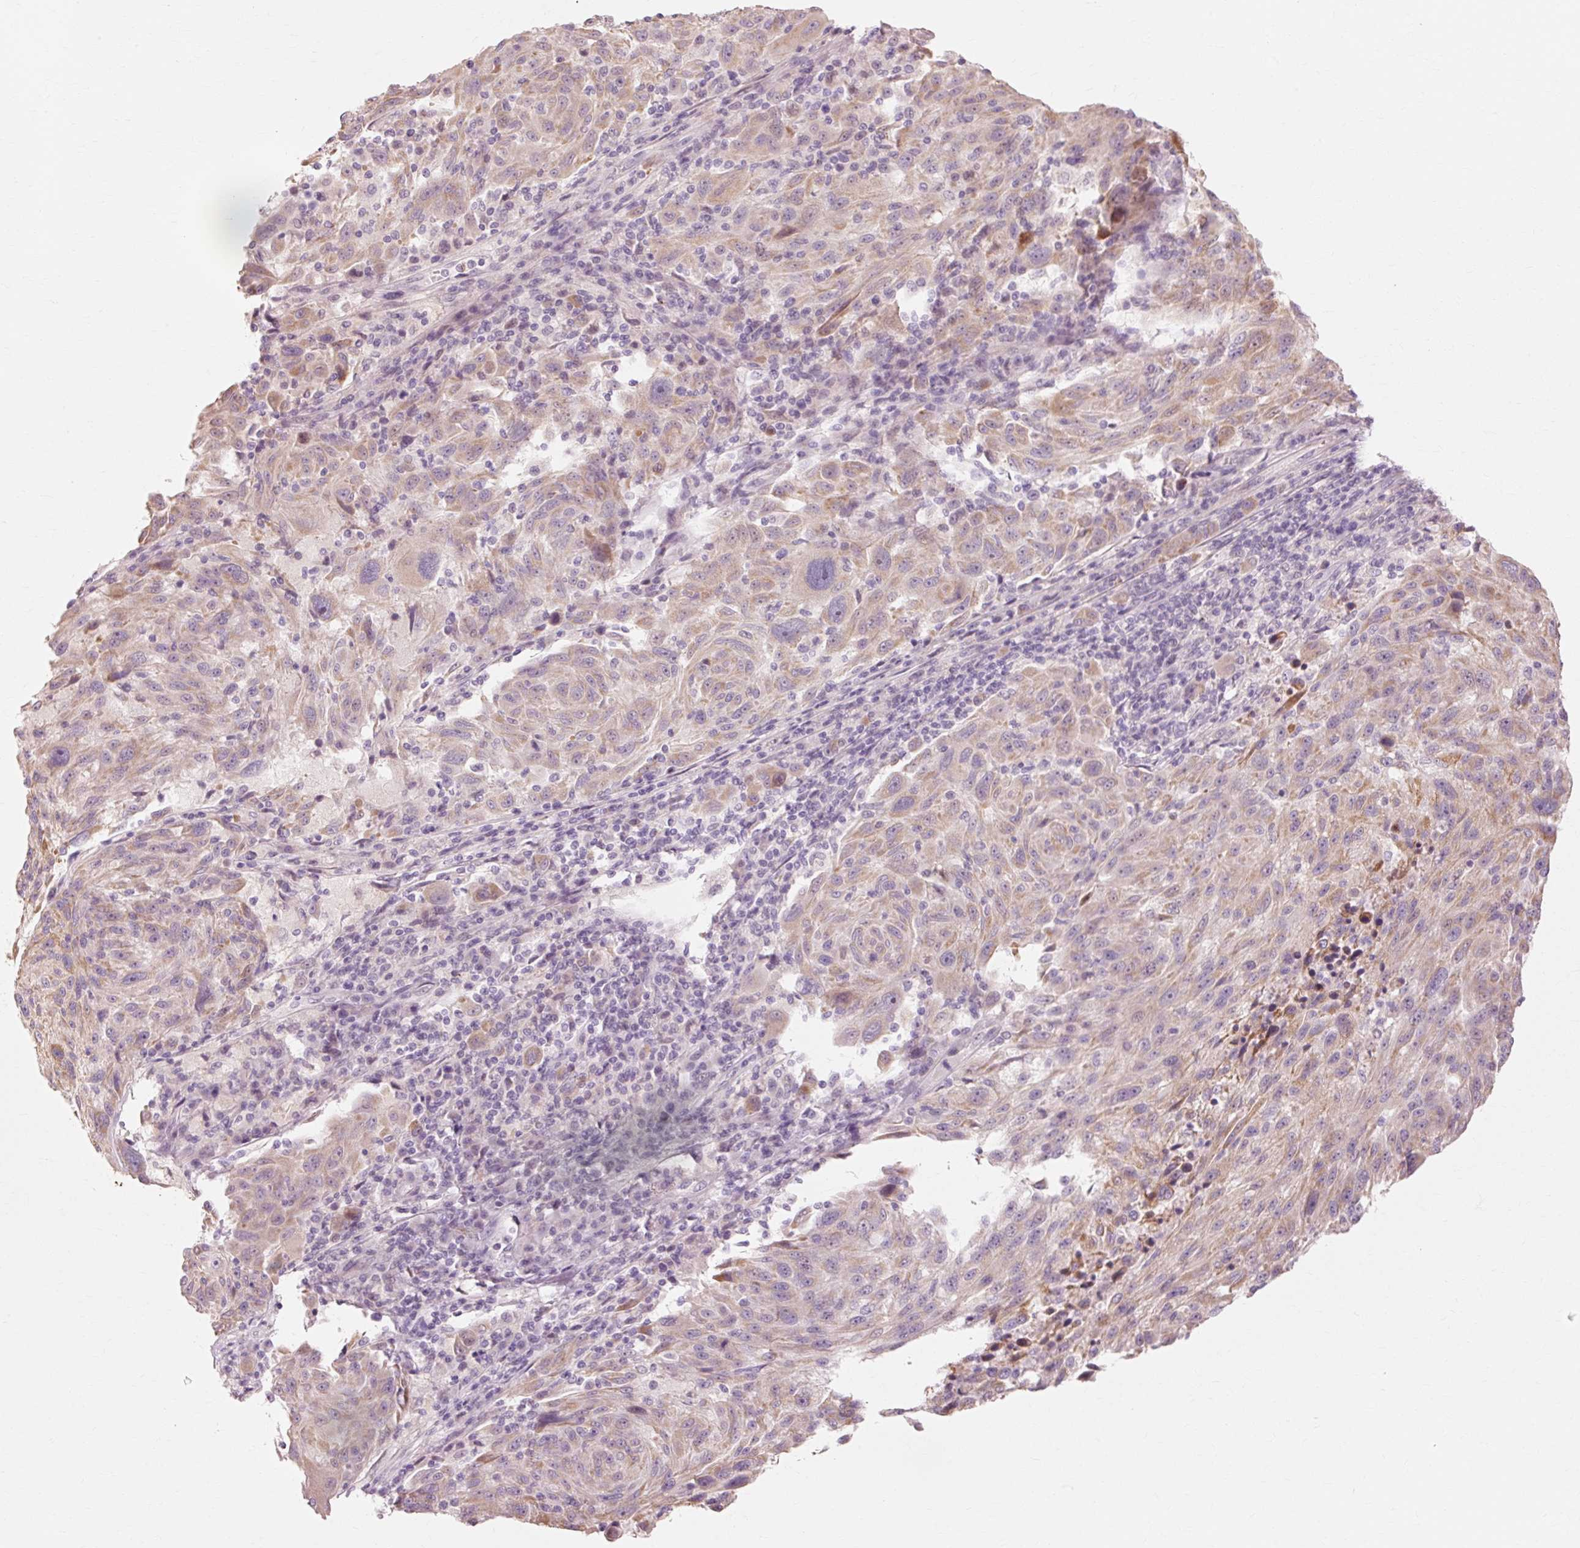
{"staining": {"intensity": "weak", "quantity": ">75%", "location": "cytoplasmic/membranous"}, "tissue": "melanoma", "cell_type": "Tumor cells", "image_type": "cancer", "snomed": [{"axis": "morphology", "description": "Malignant melanoma, NOS"}, {"axis": "topography", "description": "Skin"}], "caption": "Human malignant melanoma stained with a brown dye demonstrates weak cytoplasmic/membranous positive staining in about >75% of tumor cells.", "gene": "TRIM73", "patient": {"sex": "male", "age": 53}}